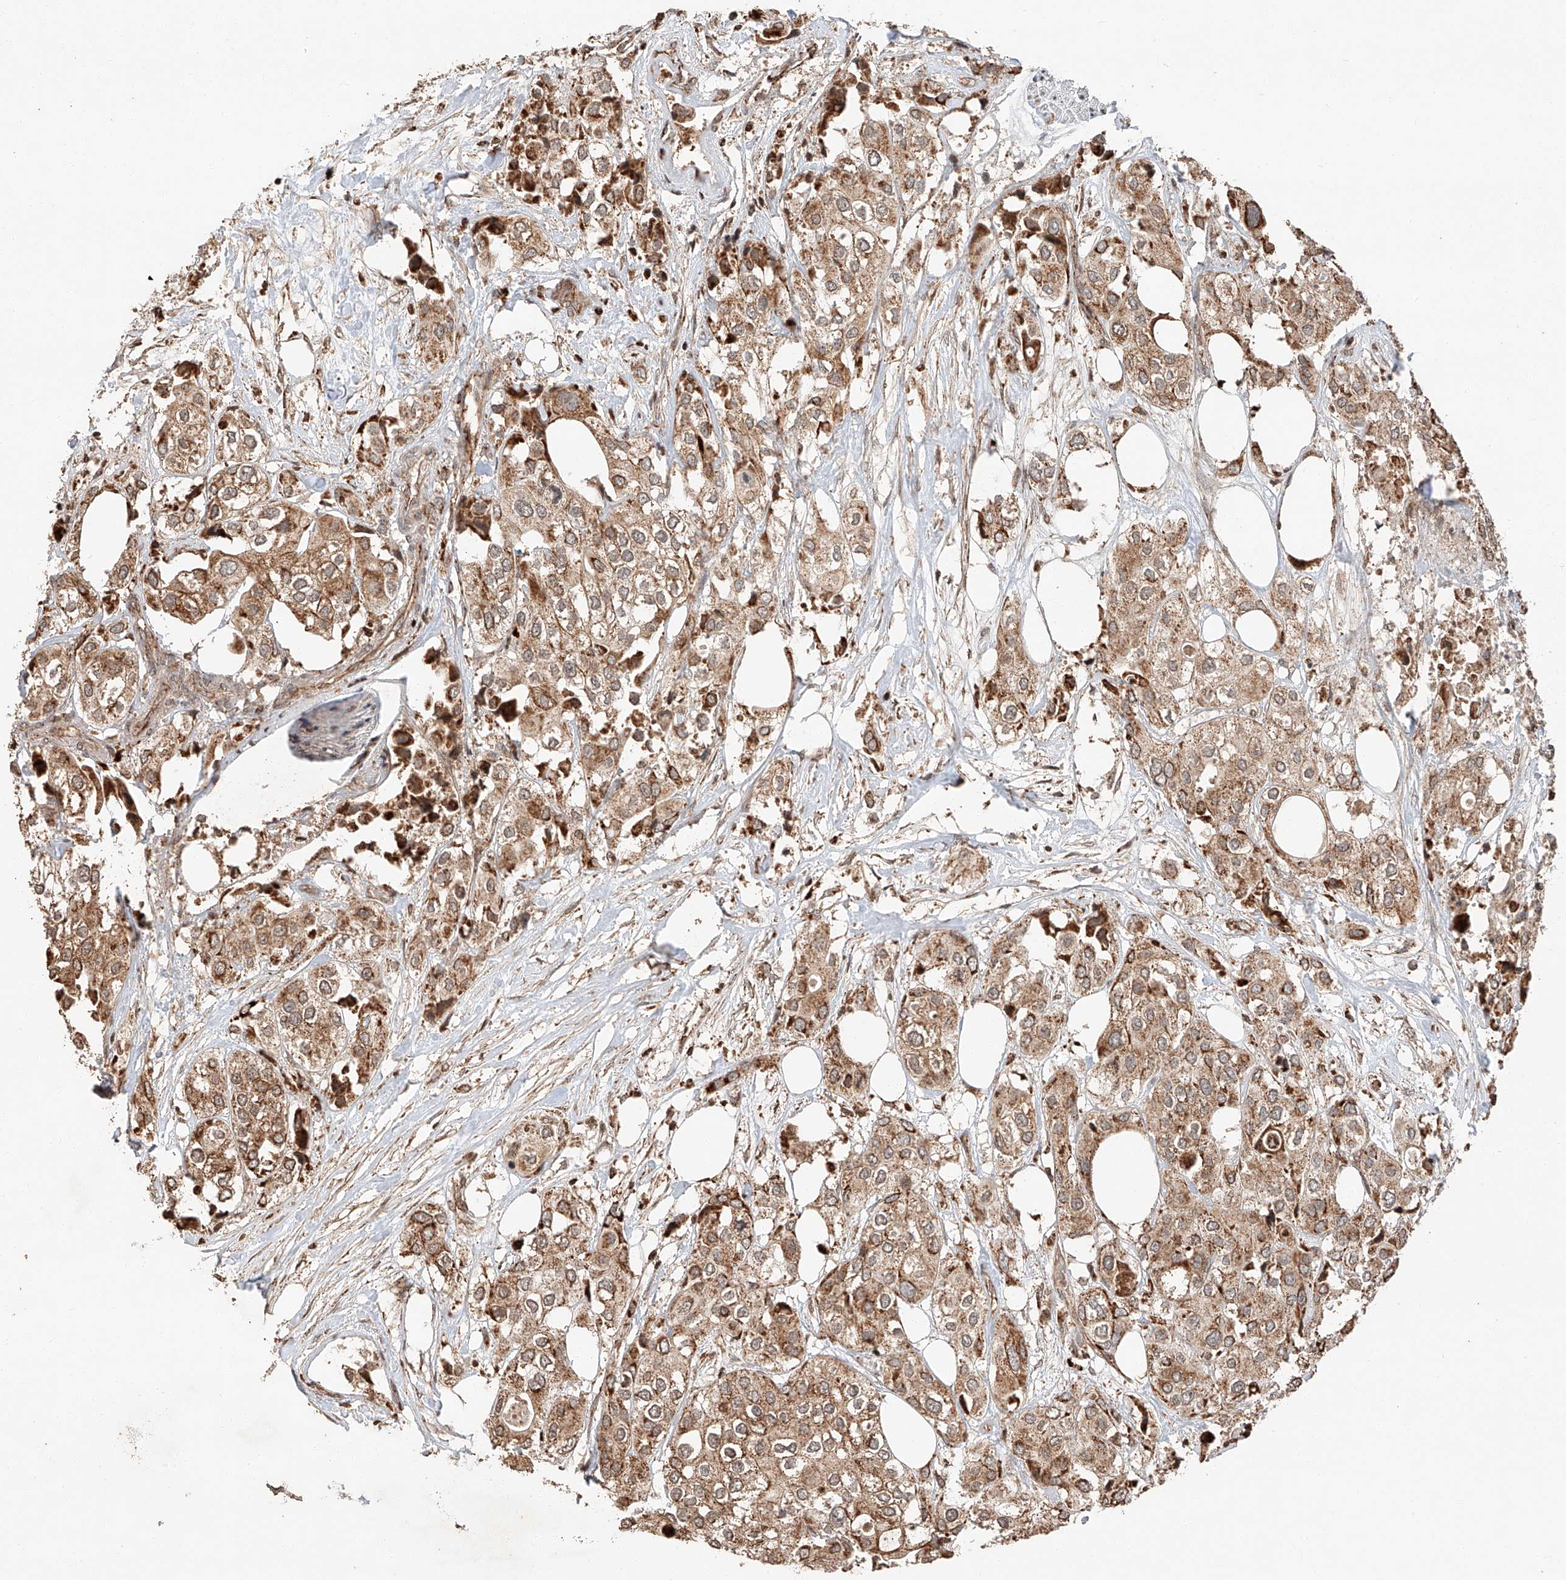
{"staining": {"intensity": "moderate", "quantity": ">75%", "location": "cytoplasmic/membranous"}, "tissue": "urothelial cancer", "cell_type": "Tumor cells", "image_type": "cancer", "snomed": [{"axis": "morphology", "description": "Urothelial carcinoma, High grade"}, {"axis": "topography", "description": "Urinary bladder"}], "caption": "Immunohistochemistry image of urothelial cancer stained for a protein (brown), which shows medium levels of moderate cytoplasmic/membranous positivity in approximately >75% of tumor cells.", "gene": "ARHGAP33", "patient": {"sex": "male", "age": 64}}